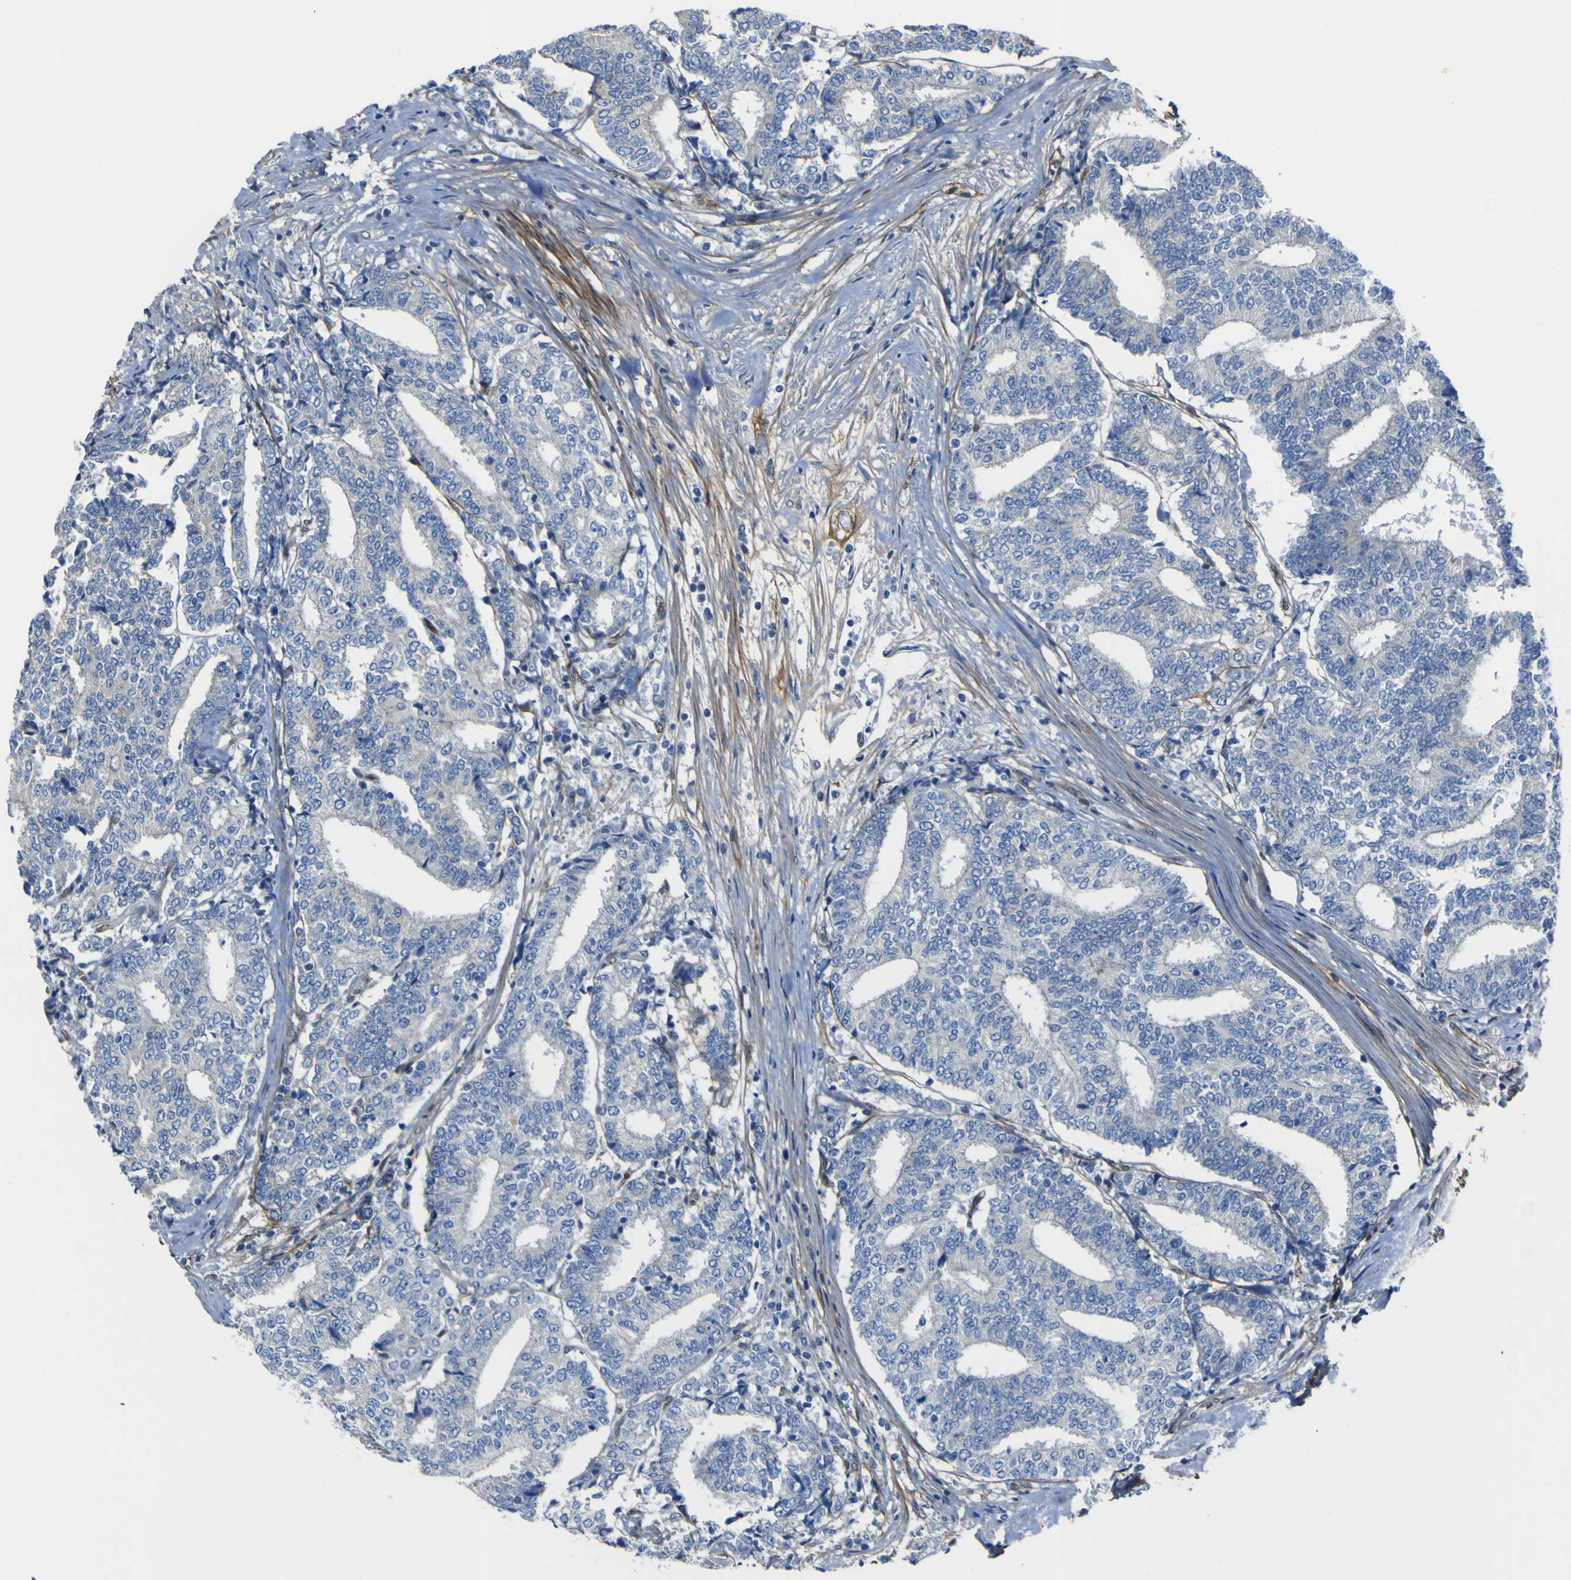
{"staining": {"intensity": "negative", "quantity": "none", "location": "none"}, "tissue": "prostate cancer", "cell_type": "Tumor cells", "image_type": "cancer", "snomed": [{"axis": "morphology", "description": "Normal tissue, NOS"}, {"axis": "morphology", "description": "Adenocarcinoma, High grade"}, {"axis": "topography", "description": "Prostate"}, {"axis": "topography", "description": "Seminal veicle"}], "caption": "The photomicrograph reveals no significant positivity in tumor cells of adenocarcinoma (high-grade) (prostate).", "gene": "LRRN1", "patient": {"sex": "male", "age": 55}}